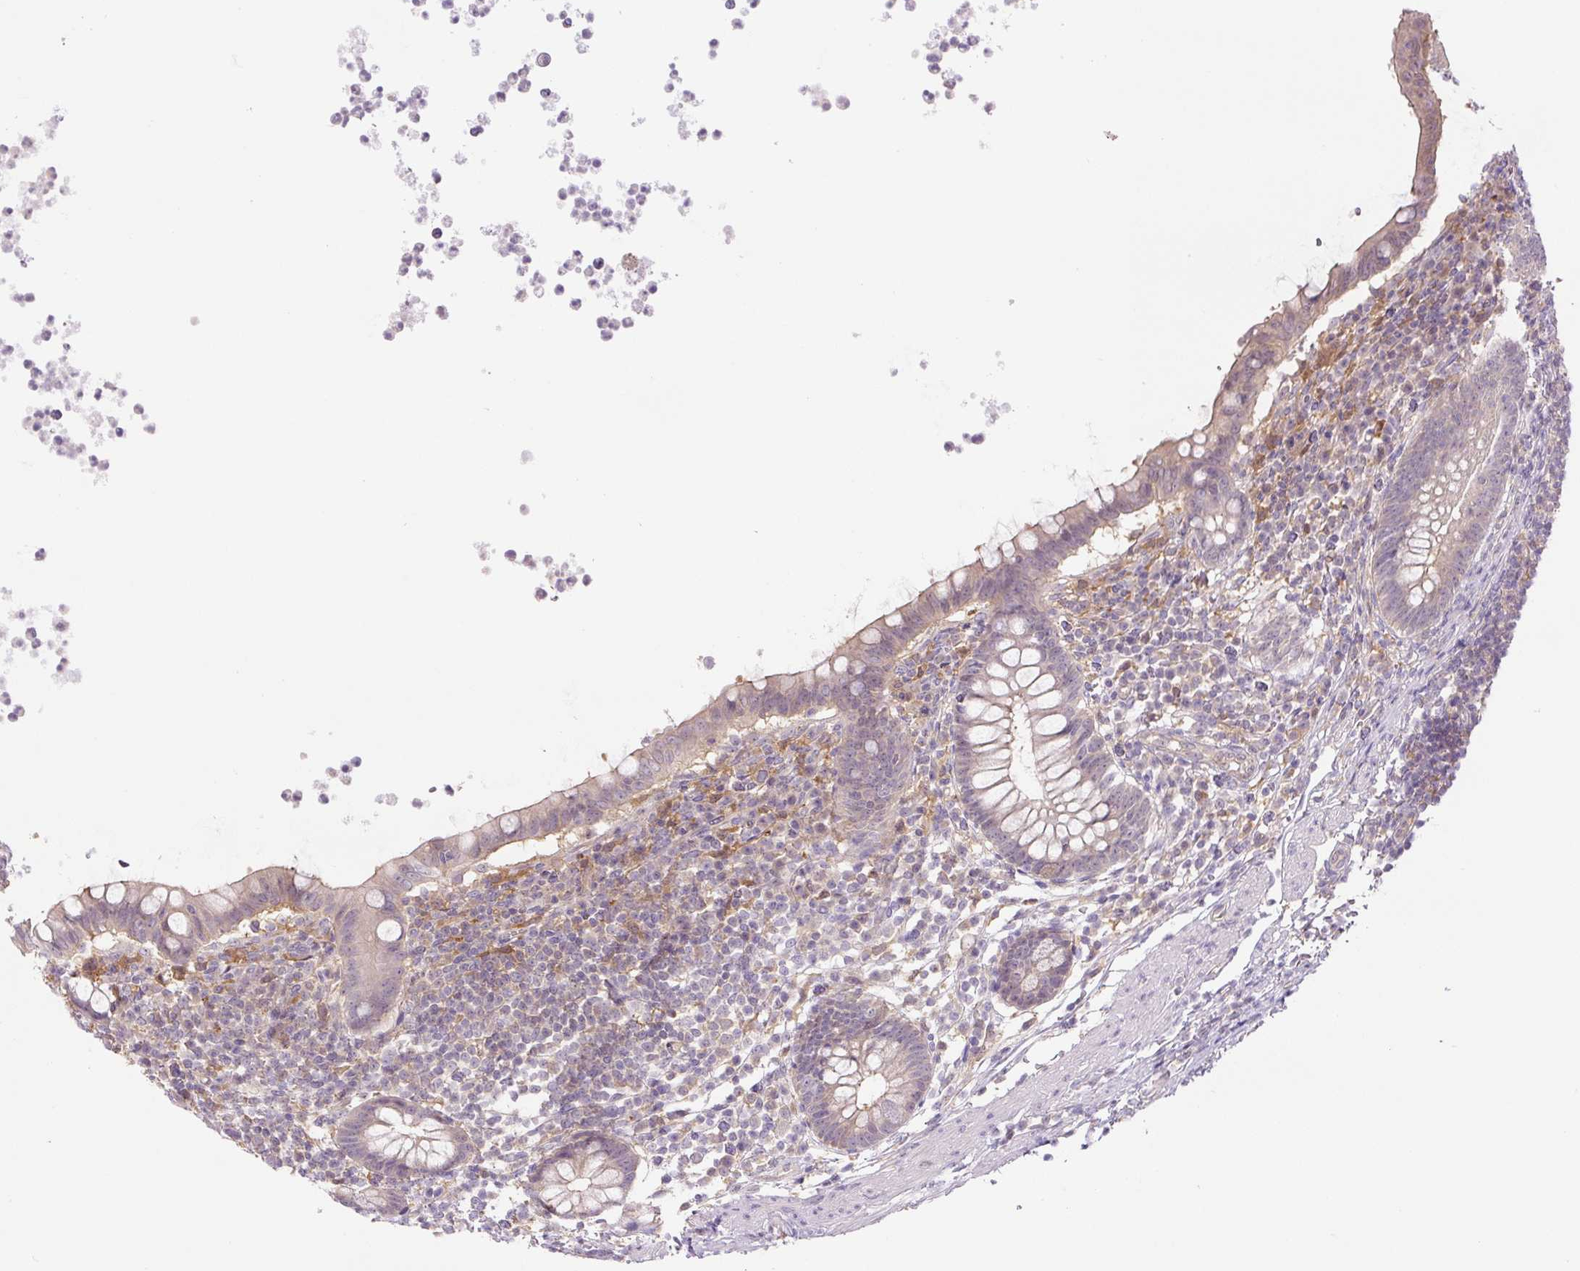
{"staining": {"intensity": "weak", "quantity": "25%-75%", "location": "cytoplasmic/membranous"}, "tissue": "appendix", "cell_type": "Glandular cells", "image_type": "normal", "snomed": [{"axis": "morphology", "description": "Normal tissue, NOS"}, {"axis": "topography", "description": "Appendix"}], "caption": "A brown stain highlights weak cytoplasmic/membranous expression of a protein in glandular cells of unremarkable appendix.", "gene": "SPSB2", "patient": {"sex": "female", "age": 56}}